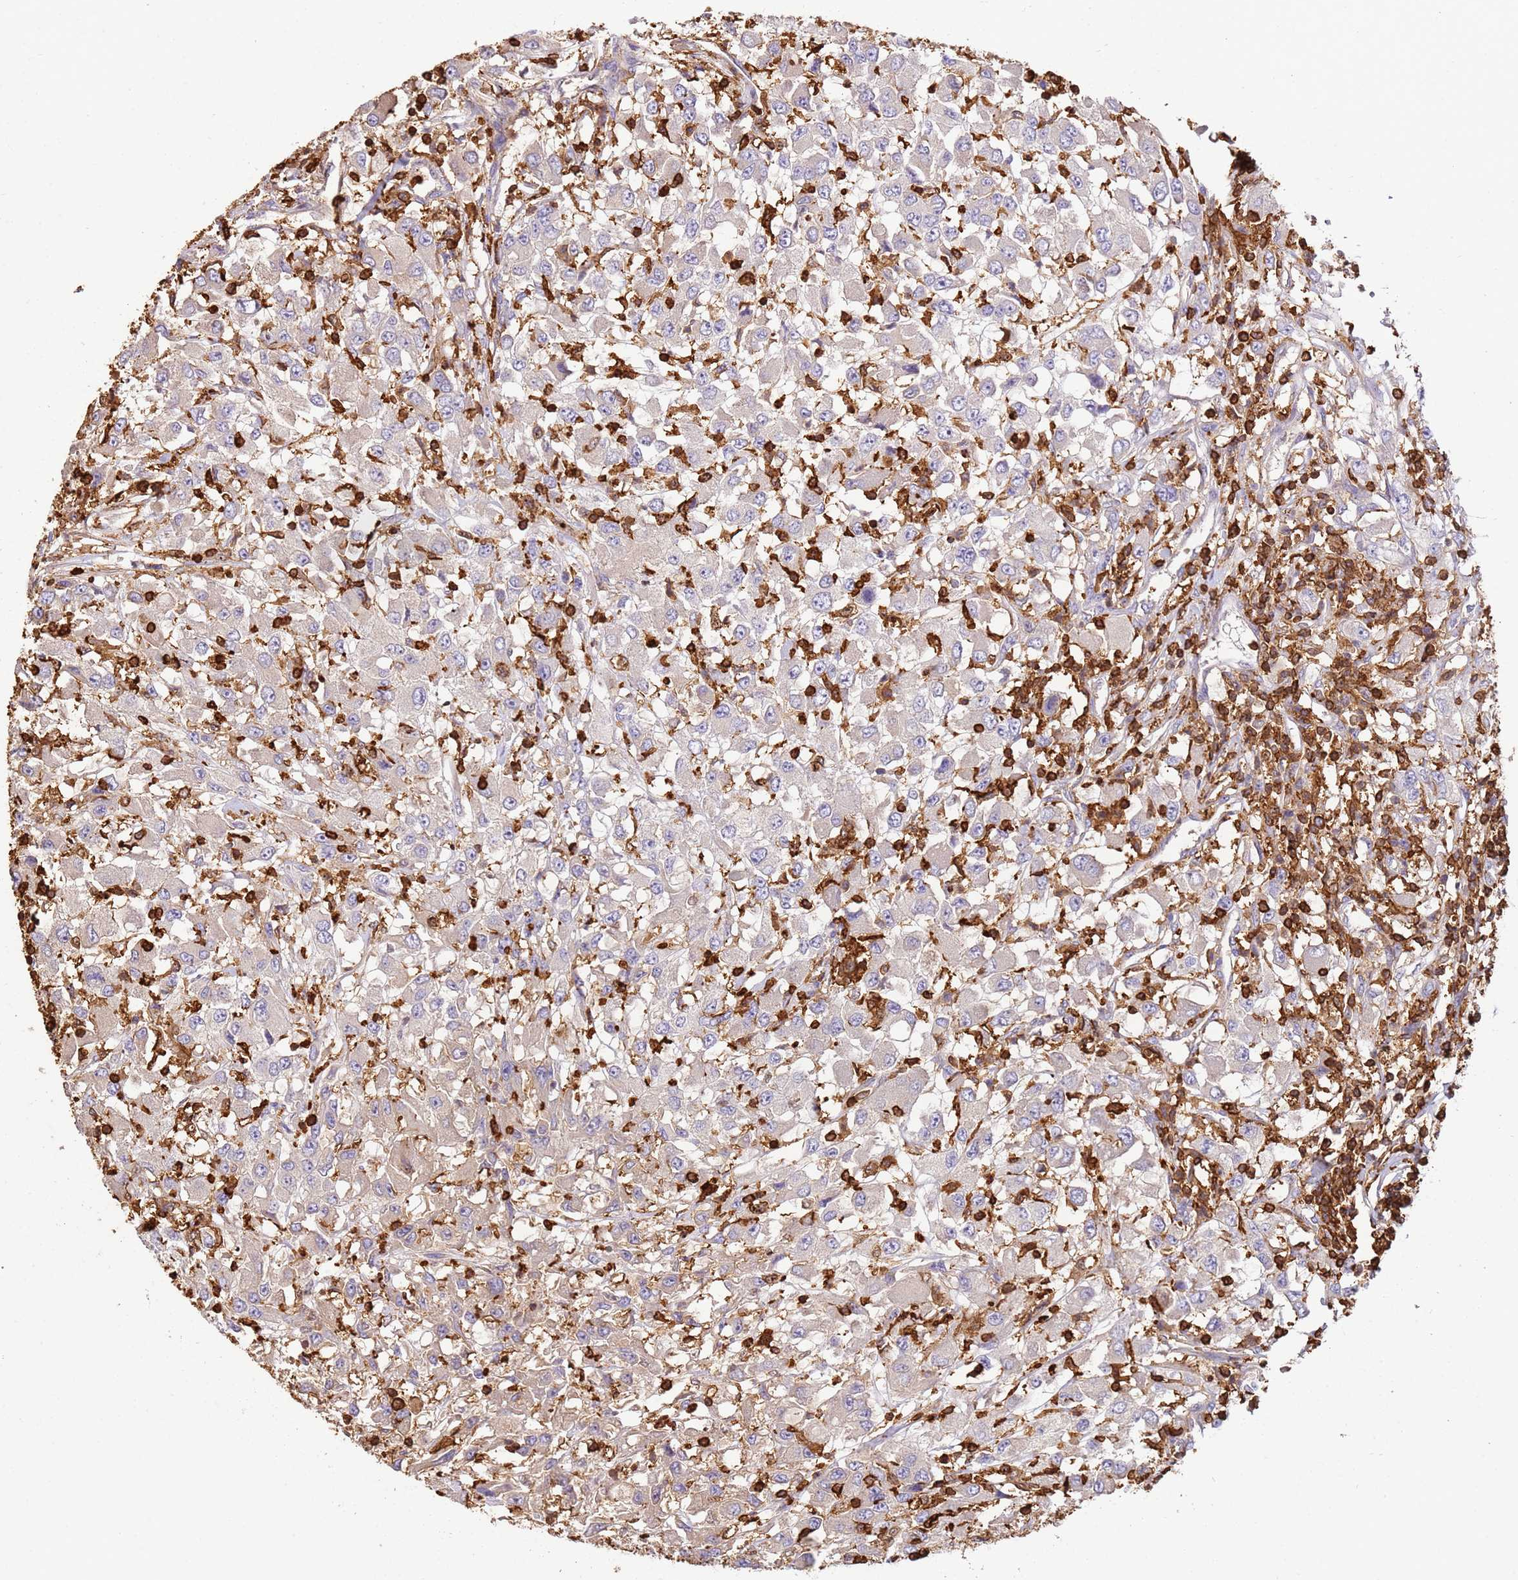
{"staining": {"intensity": "weak", "quantity": "<25%", "location": "cytoplasmic/membranous"}, "tissue": "renal cancer", "cell_type": "Tumor cells", "image_type": "cancer", "snomed": [{"axis": "morphology", "description": "Adenocarcinoma, NOS"}, {"axis": "topography", "description": "Kidney"}], "caption": "A micrograph of adenocarcinoma (renal) stained for a protein shows no brown staining in tumor cells.", "gene": "OR6P1", "patient": {"sex": "female", "age": 67}}